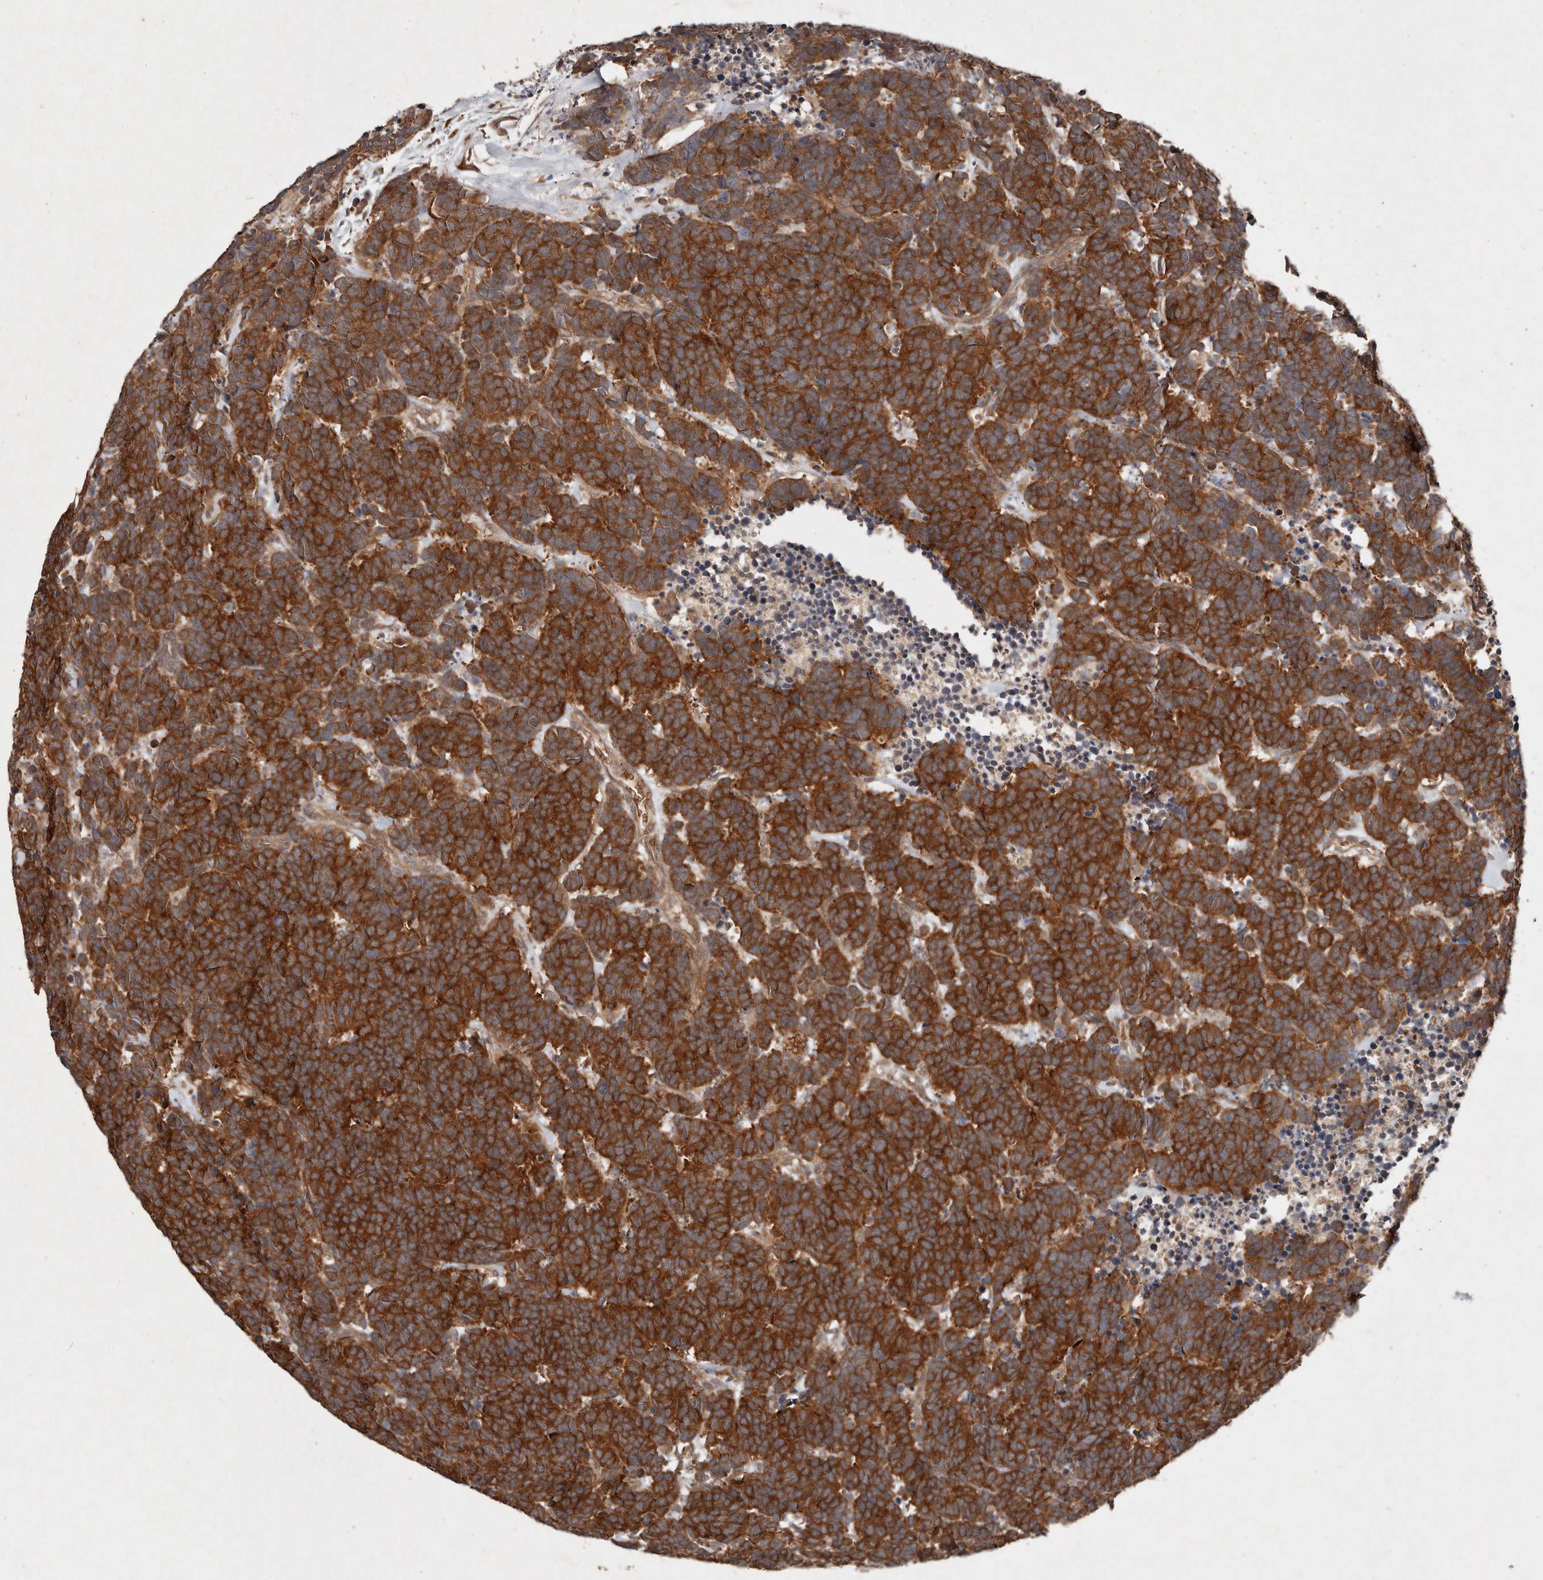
{"staining": {"intensity": "strong", "quantity": ">75%", "location": "cytoplasmic/membranous"}, "tissue": "carcinoid", "cell_type": "Tumor cells", "image_type": "cancer", "snomed": [{"axis": "morphology", "description": "Carcinoma, NOS"}, {"axis": "morphology", "description": "Carcinoid, malignant, NOS"}, {"axis": "topography", "description": "Urinary bladder"}], "caption": "About >75% of tumor cells in human carcinoid demonstrate strong cytoplasmic/membranous protein positivity as visualized by brown immunohistochemical staining.", "gene": "DIP2C", "patient": {"sex": "male", "age": 57}}